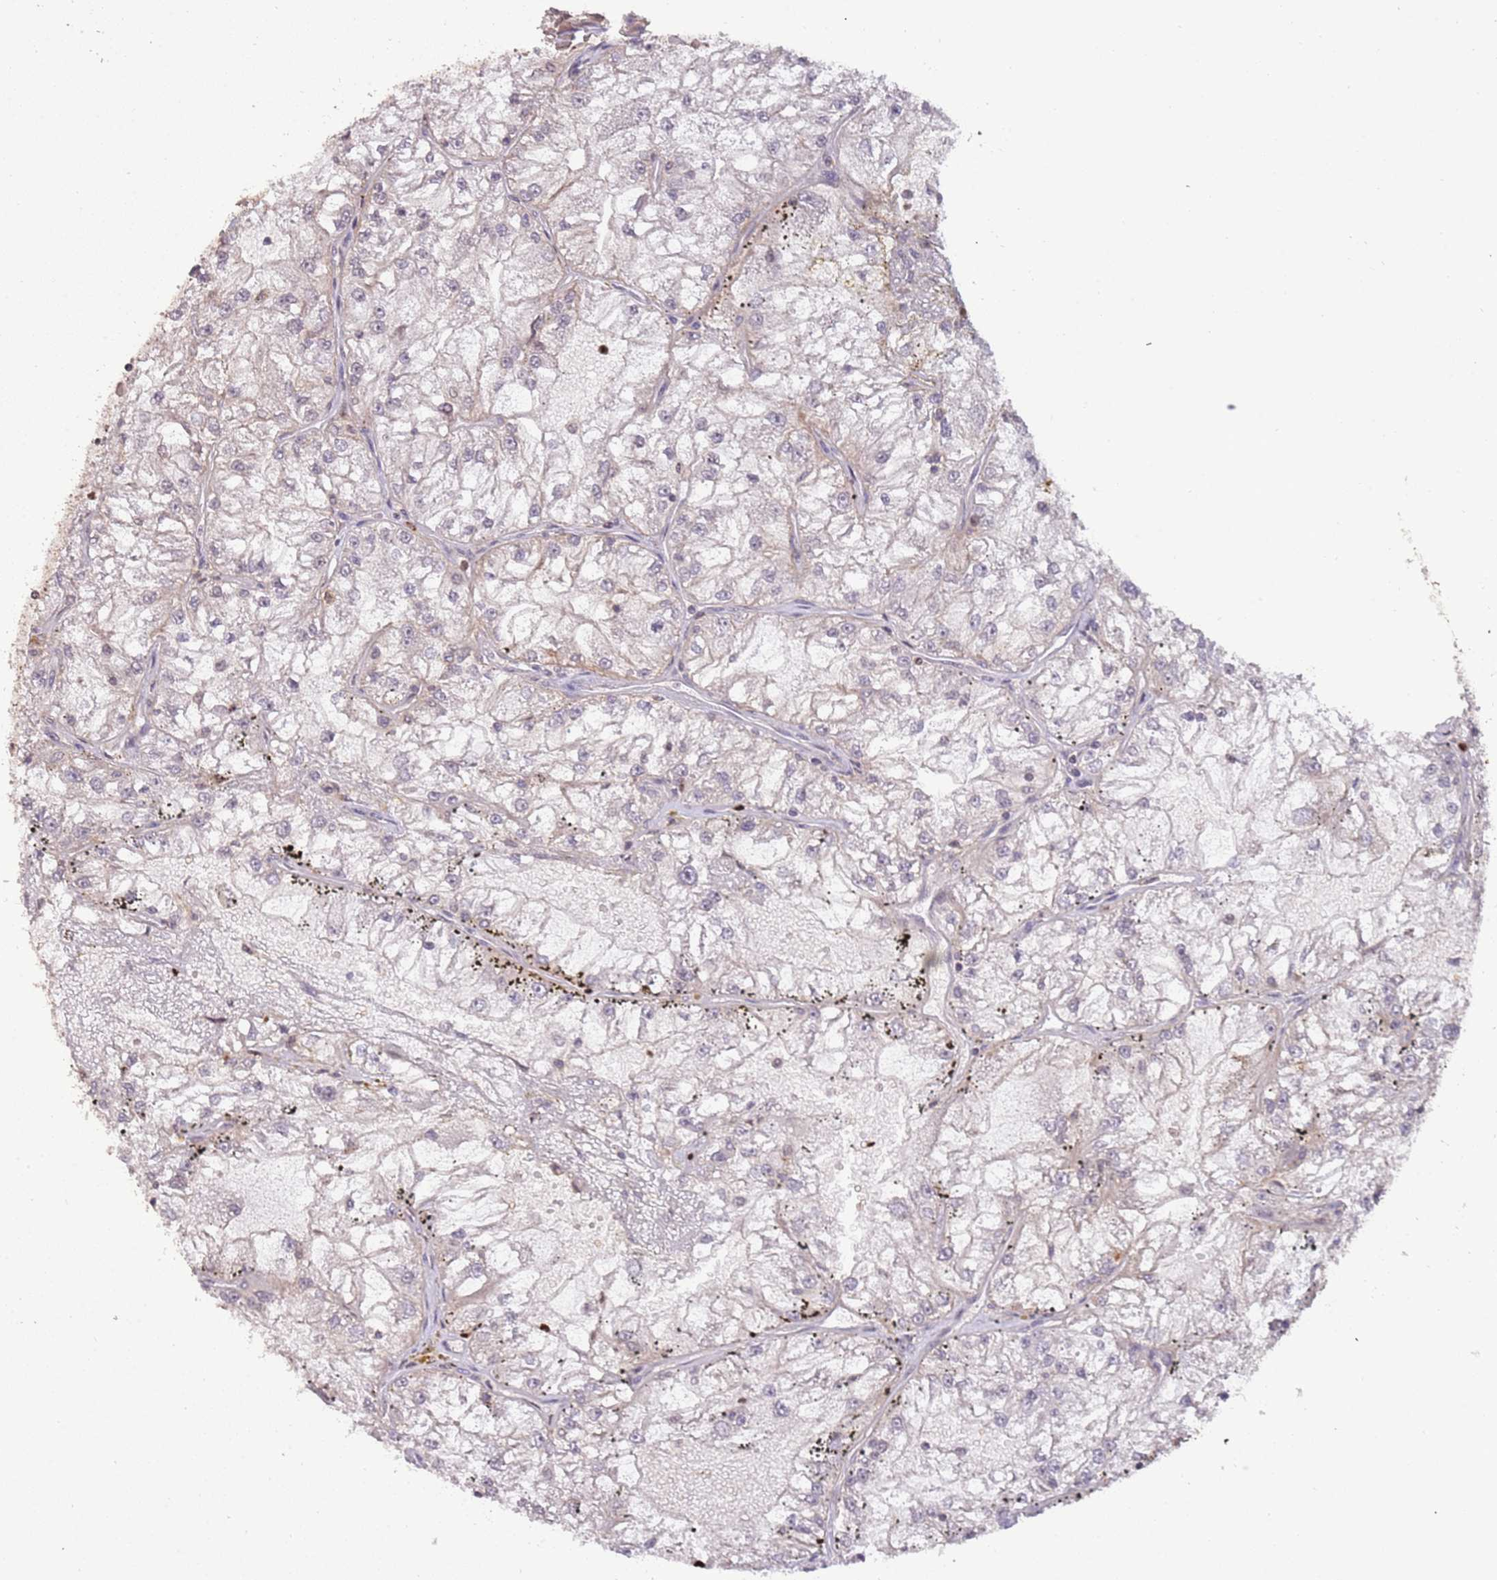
{"staining": {"intensity": "negative", "quantity": "none", "location": "none"}, "tissue": "renal cancer", "cell_type": "Tumor cells", "image_type": "cancer", "snomed": [{"axis": "morphology", "description": "Adenocarcinoma, NOS"}, {"axis": "topography", "description": "Kidney"}], "caption": "Tumor cells are negative for protein expression in human renal cancer. (Immunohistochemistry (ihc), brightfield microscopy, high magnification).", "gene": "SLC16A4", "patient": {"sex": "female", "age": 72}}